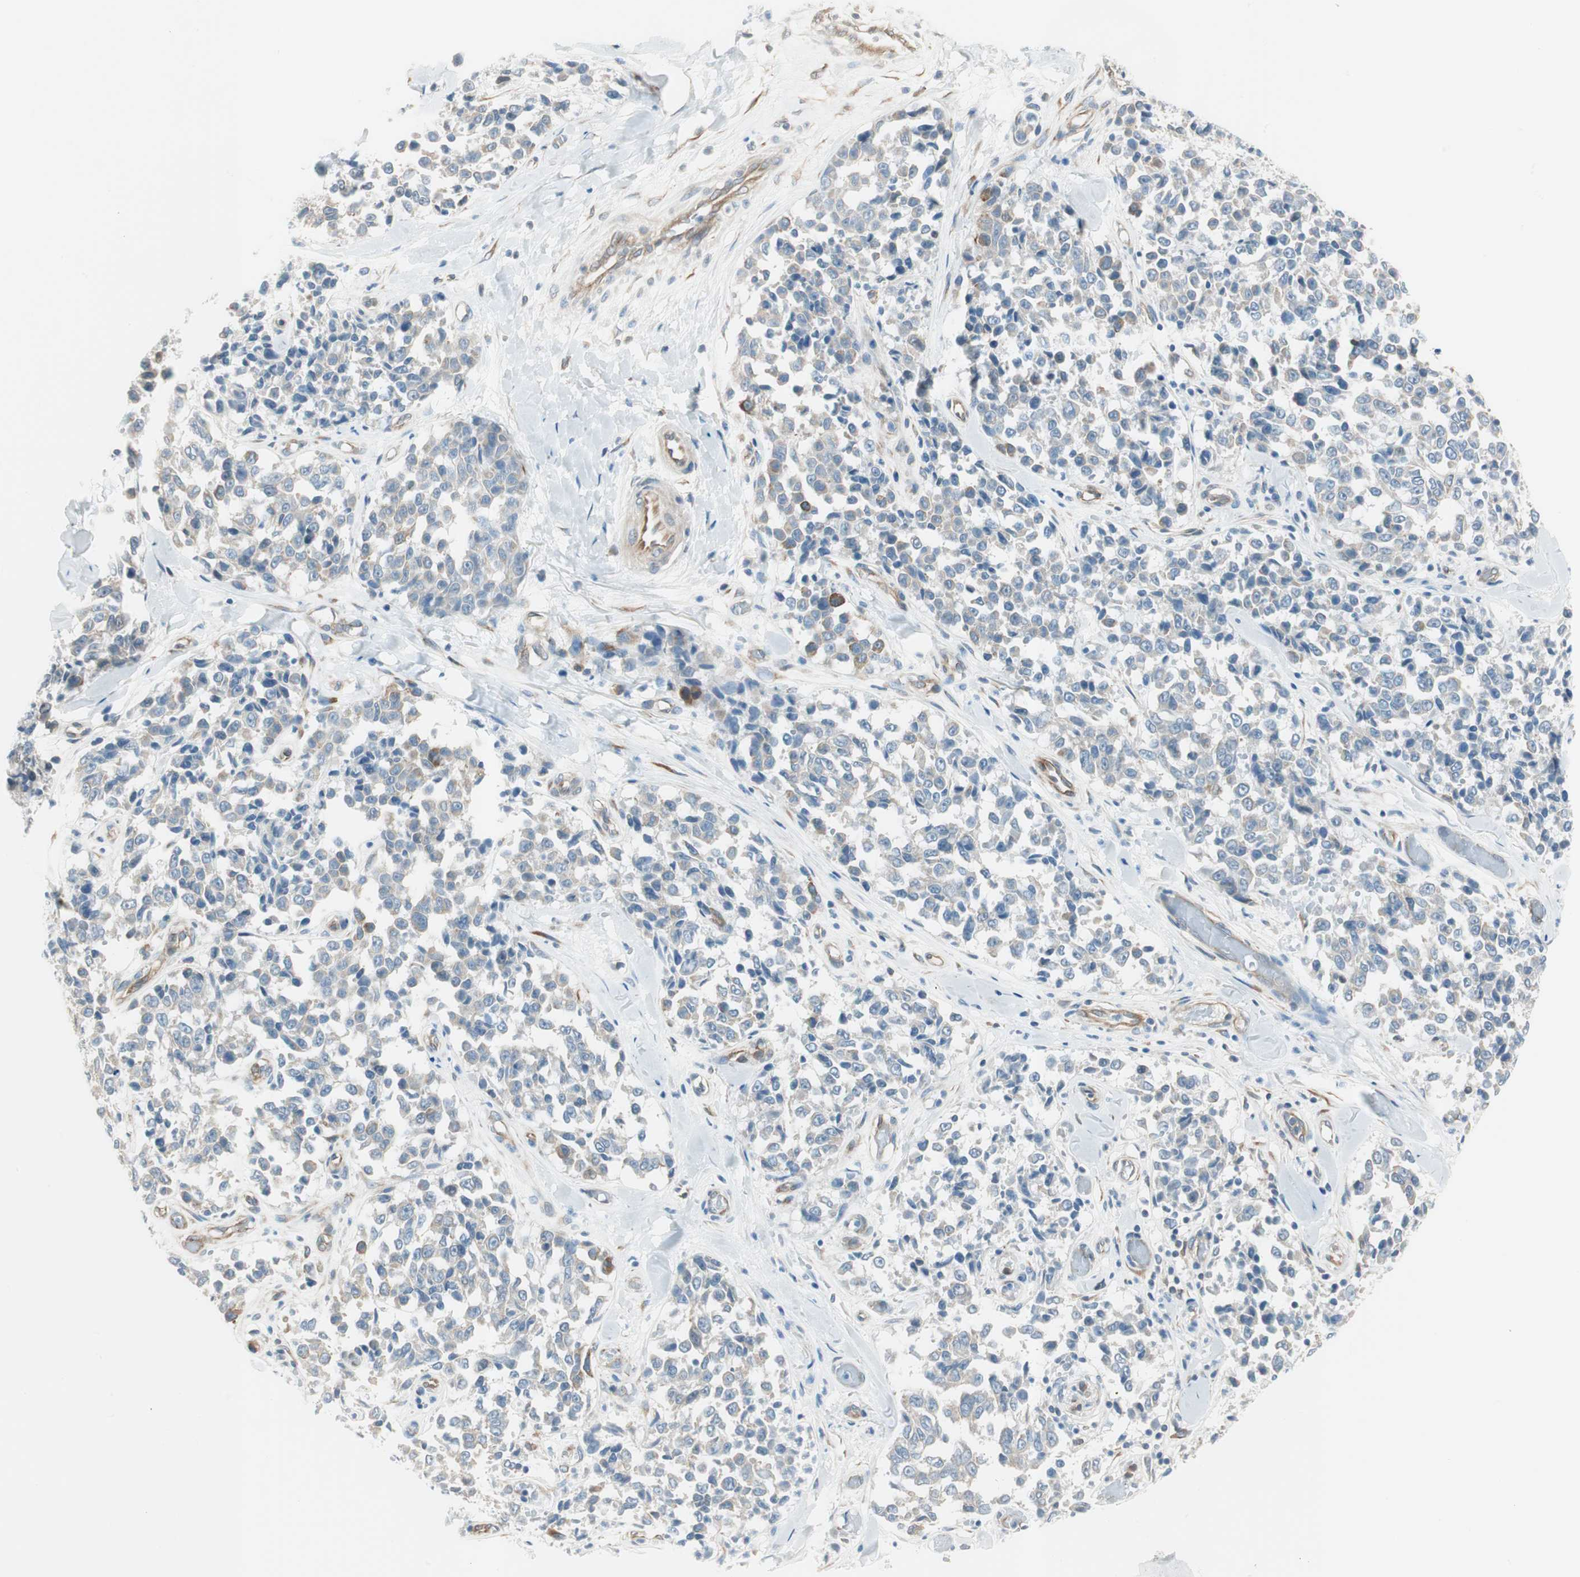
{"staining": {"intensity": "negative", "quantity": "none", "location": "none"}, "tissue": "melanoma", "cell_type": "Tumor cells", "image_type": "cancer", "snomed": [{"axis": "morphology", "description": "Malignant melanoma, NOS"}, {"axis": "topography", "description": "Skin"}], "caption": "The micrograph displays no staining of tumor cells in melanoma.", "gene": "CDK3", "patient": {"sex": "female", "age": 64}}